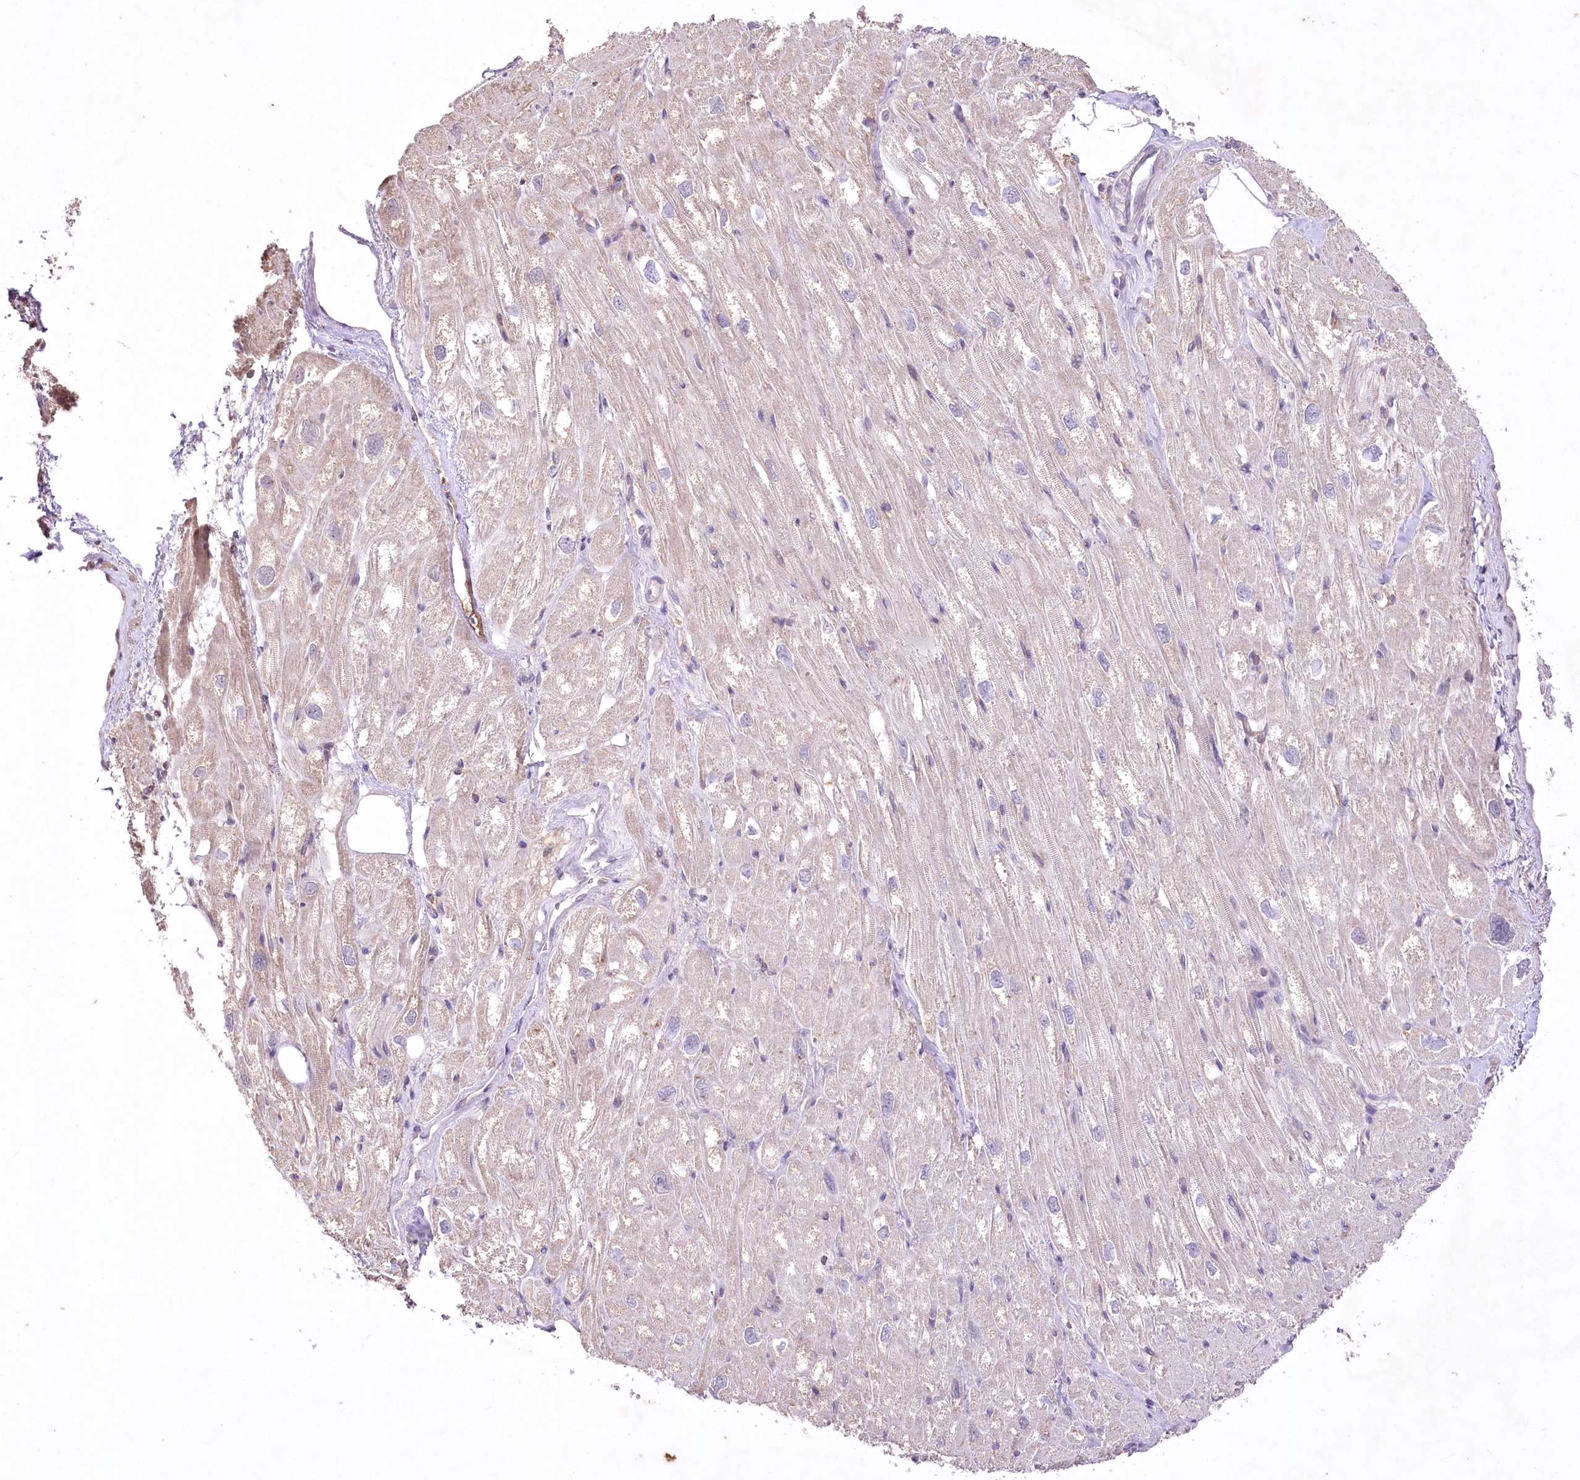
{"staining": {"intensity": "negative", "quantity": "none", "location": "none"}, "tissue": "heart muscle", "cell_type": "Cardiomyocytes", "image_type": "normal", "snomed": [{"axis": "morphology", "description": "Normal tissue, NOS"}, {"axis": "topography", "description": "Heart"}], "caption": "This micrograph is of unremarkable heart muscle stained with IHC to label a protein in brown with the nuclei are counter-stained blue. There is no staining in cardiomyocytes.", "gene": "ENPP1", "patient": {"sex": "male", "age": 50}}